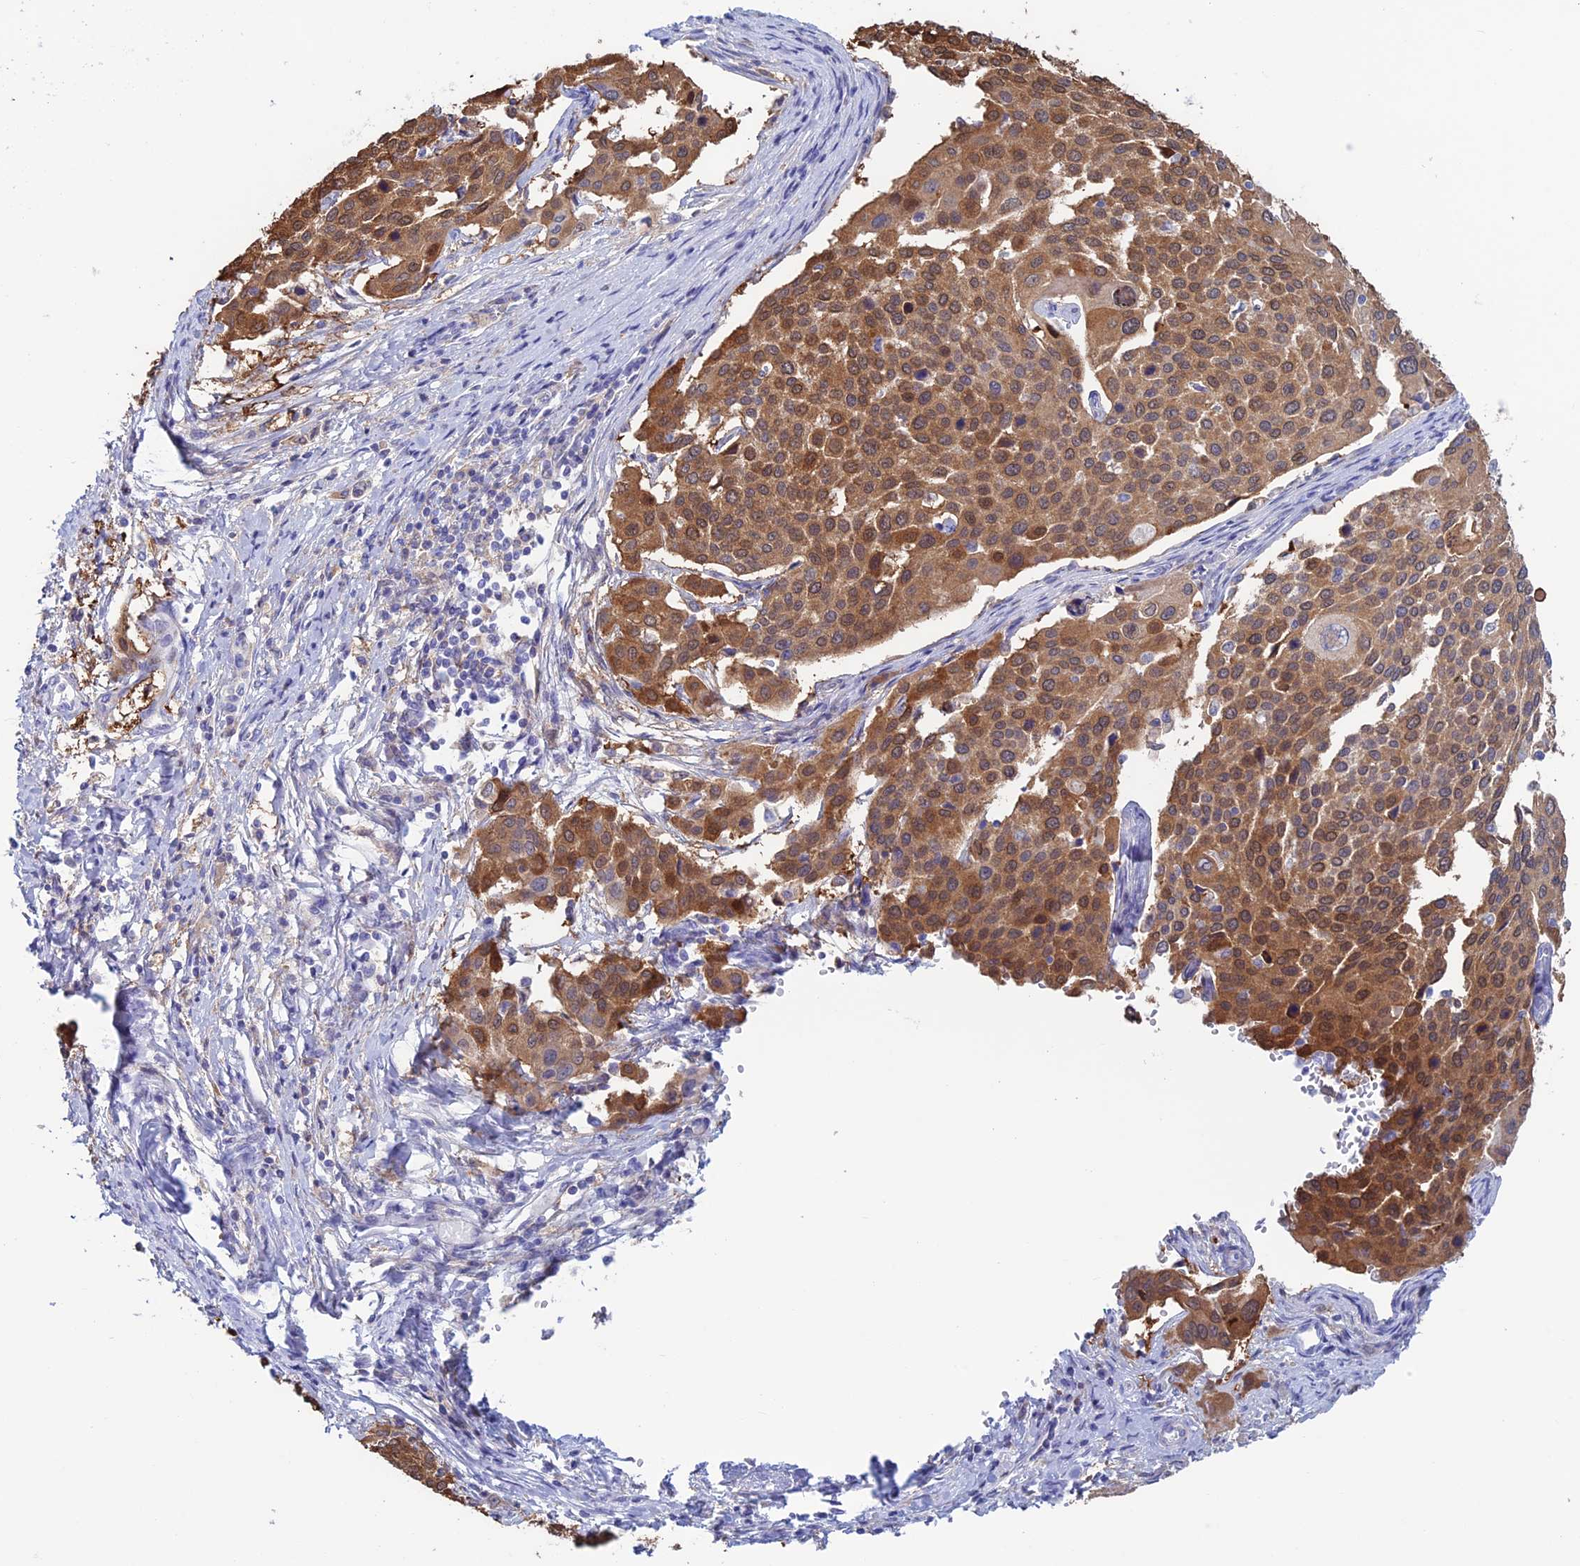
{"staining": {"intensity": "moderate", "quantity": "<25%", "location": "cytoplasmic/membranous,nuclear"}, "tissue": "cervical cancer", "cell_type": "Tumor cells", "image_type": "cancer", "snomed": [{"axis": "morphology", "description": "Squamous cell carcinoma, NOS"}, {"axis": "topography", "description": "Cervix"}], "caption": "The immunohistochemical stain labels moderate cytoplasmic/membranous and nuclear staining in tumor cells of cervical cancer tissue.", "gene": "KCNK17", "patient": {"sex": "female", "age": 44}}